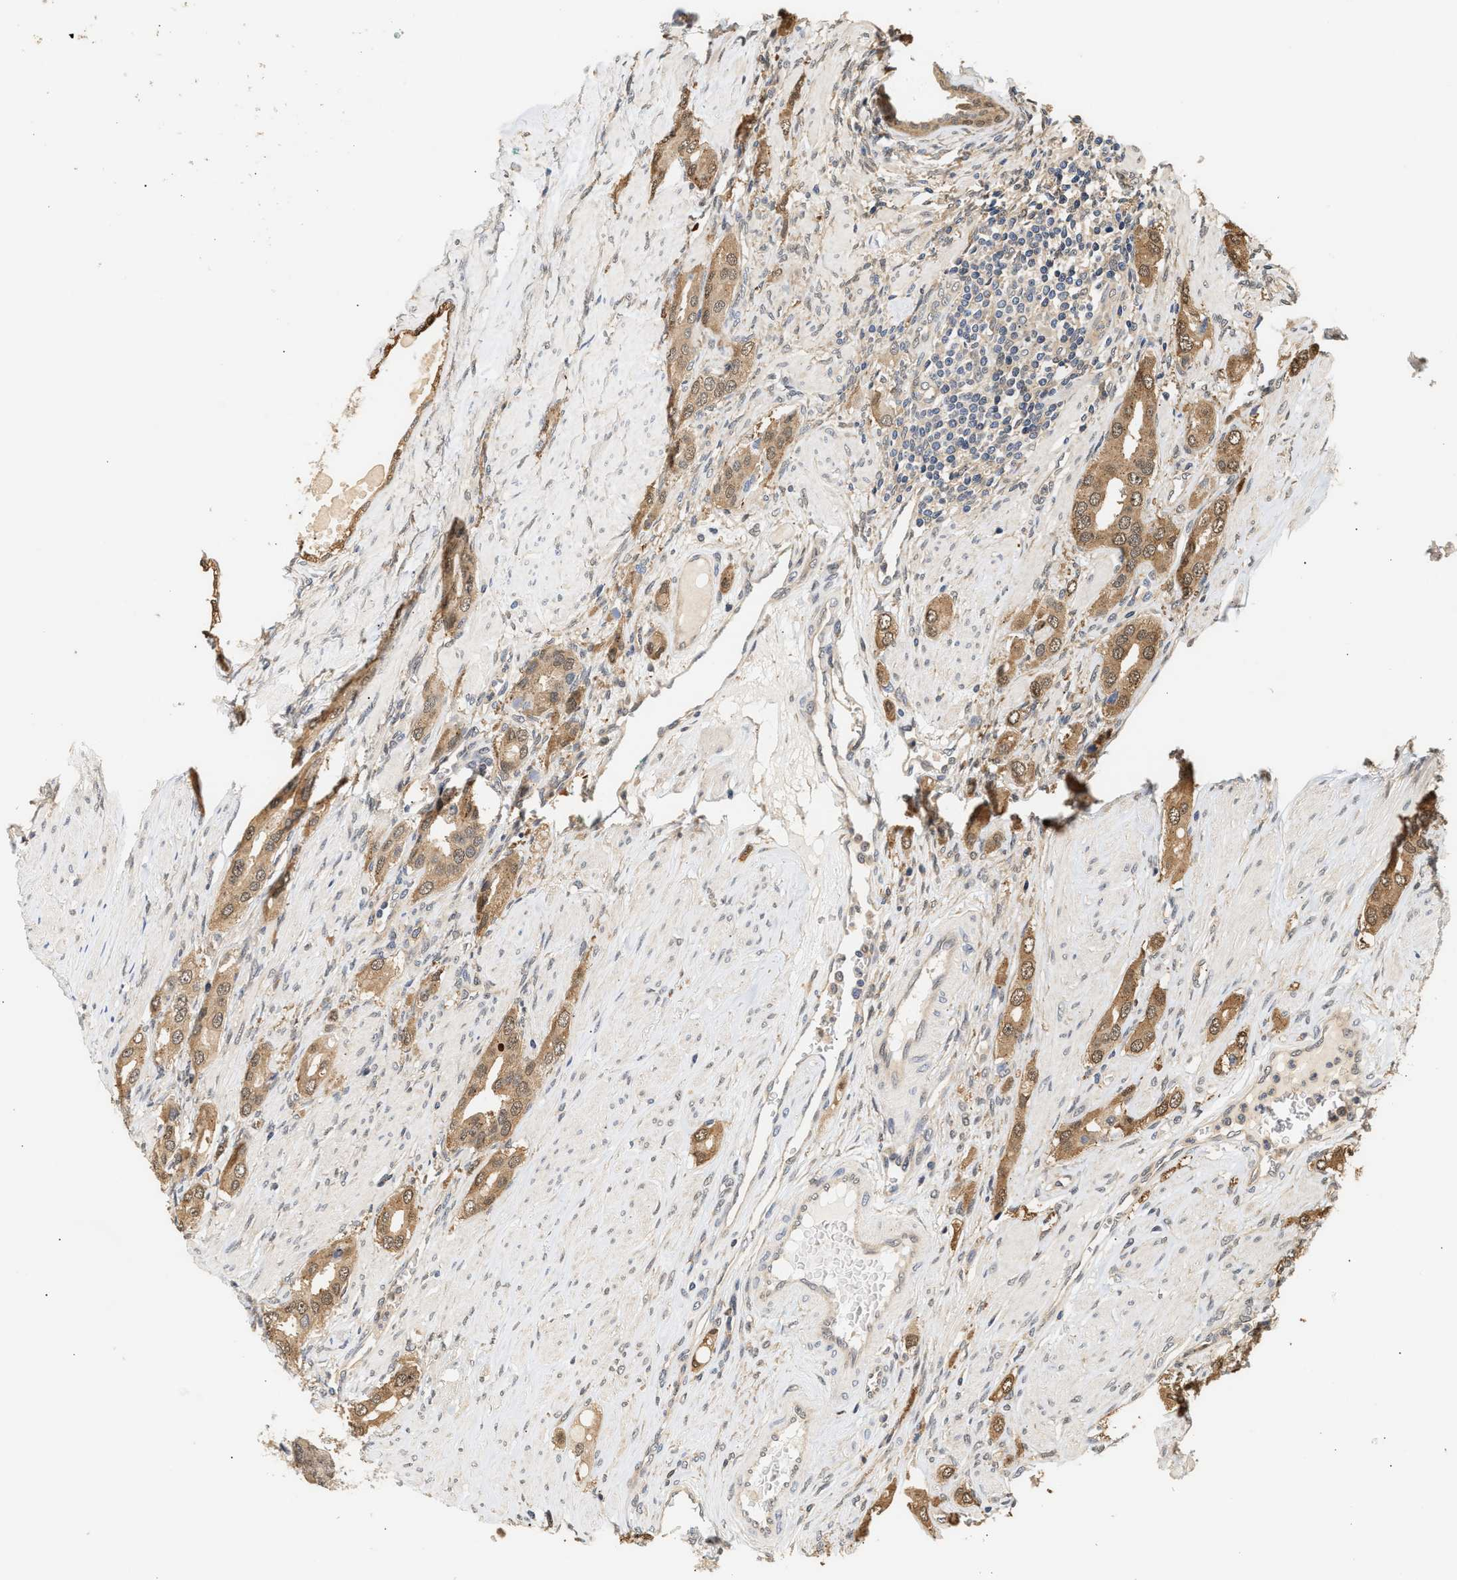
{"staining": {"intensity": "moderate", "quantity": ">75%", "location": "cytoplasmic/membranous,nuclear"}, "tissue": "prostate cancer", "cell_type": "Tumor cells", "image_type": "cancer", "snomed": [{"axis": "morphology", "description": "Adenocarcinoma, High grade"}, {"axis": "topography", "description": "Prostate"}], "caption": "A micrograph showing moderate cytoplasmic/membranous and nuclear positivity in approximately >75% of tumor cells in prostate cancer, as visualized by brown immunohistochemical staining.", "gene": "ABHD5", "patient": {"sex": "male", "age": 52}}